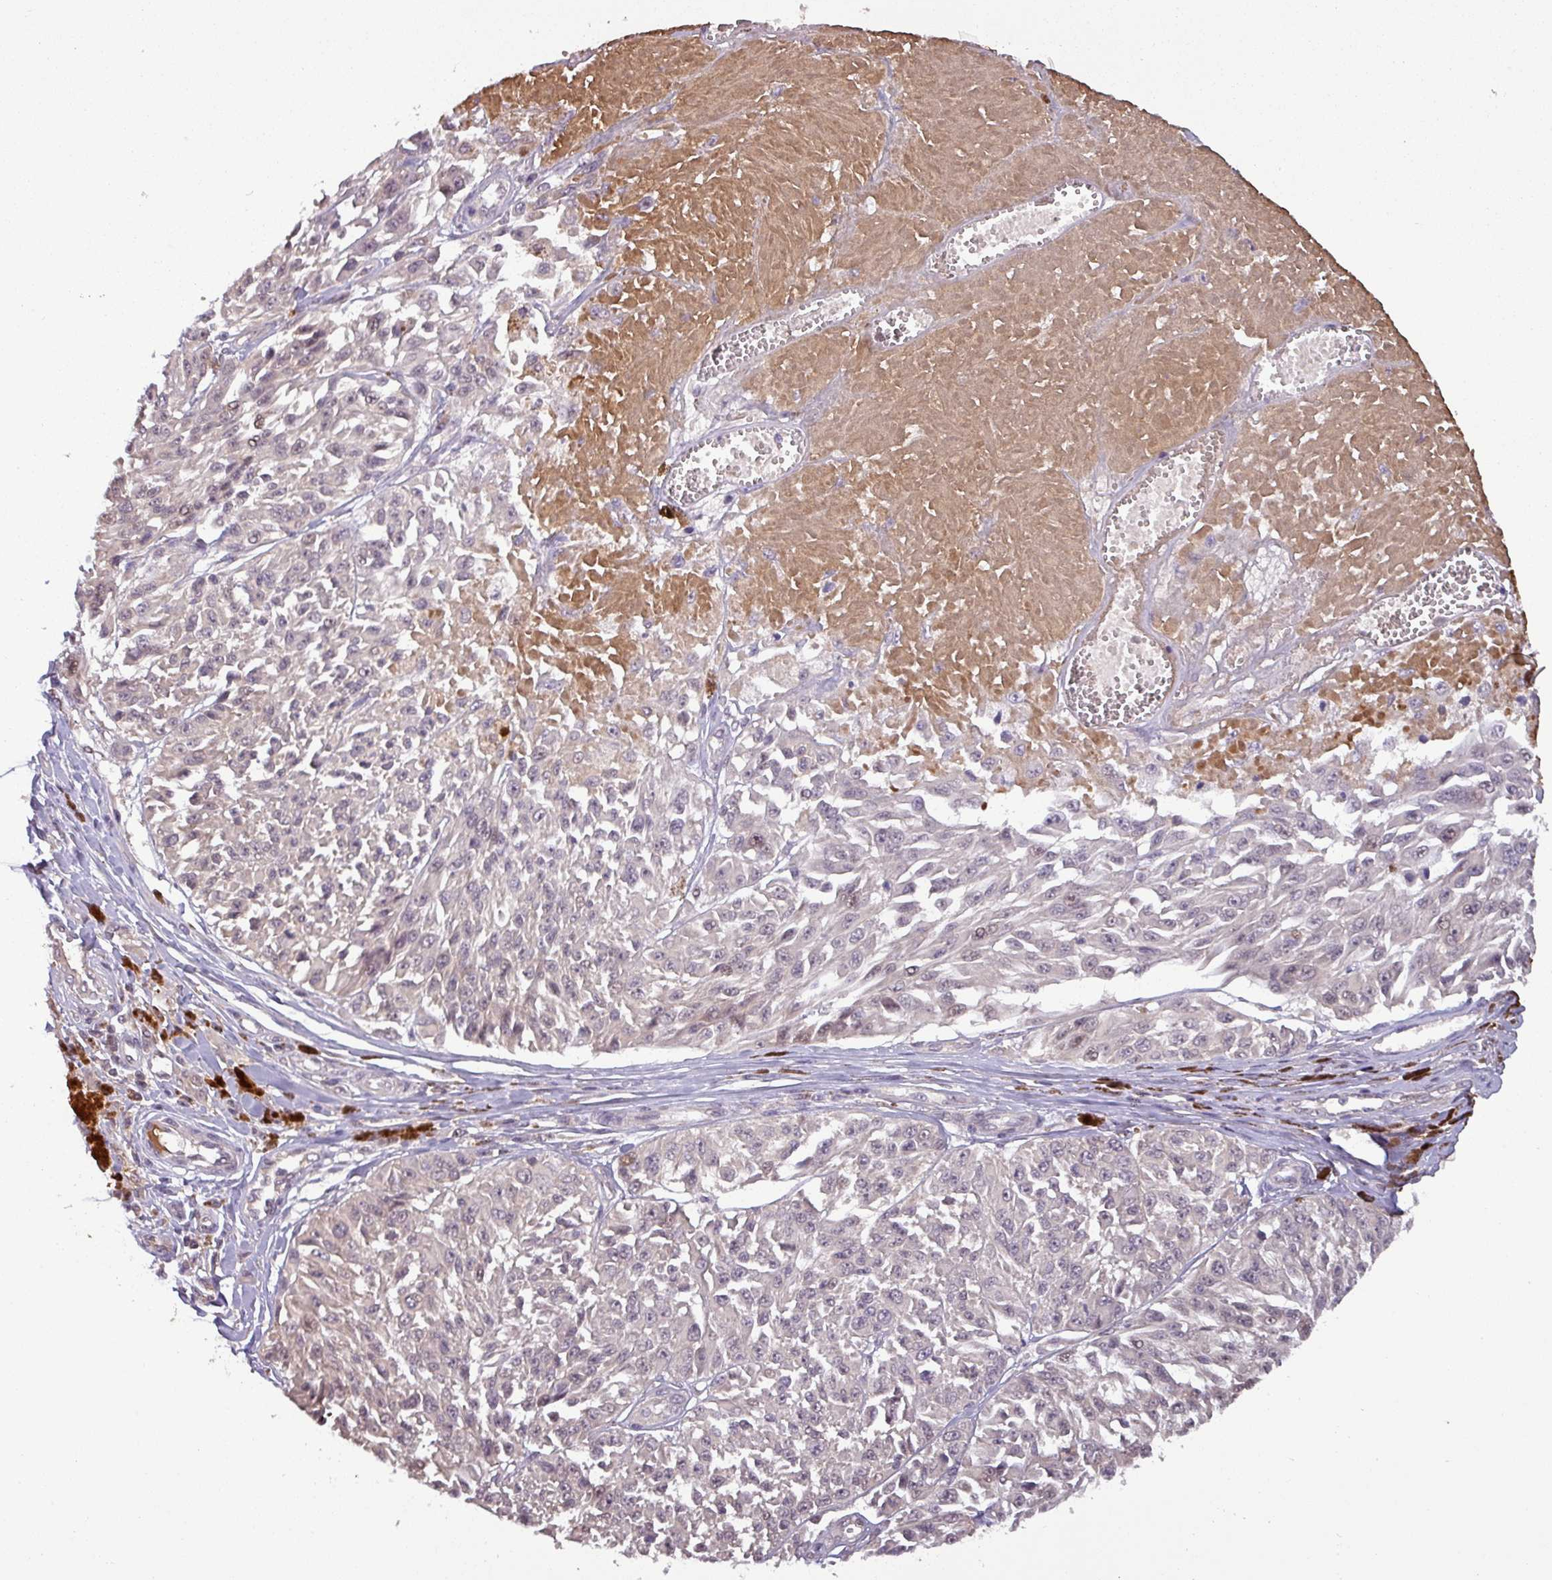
{"staining": {"intensity": "moderate", "quantity": "25%-75%", "location": "cytoplasmic/membranous,nuclear"}, "tissue": "melanoma", "cell_type": "Tumor cells", "image_type": "cancer", "snomed": [{"axis": "morphology", "description": "Malignant melanoma, NOS"}, {"axis": "topography", "description": "Skin"}], "caption": "Malignant melanoma tissue demonstrates moderate cytoplasmic/membranous and nuclear staining in approximately 25%-75% of tumor cells Nuclei are stained in blue.", "gene": "NOB1", "patient": {"sex": "male", "age": 94}}